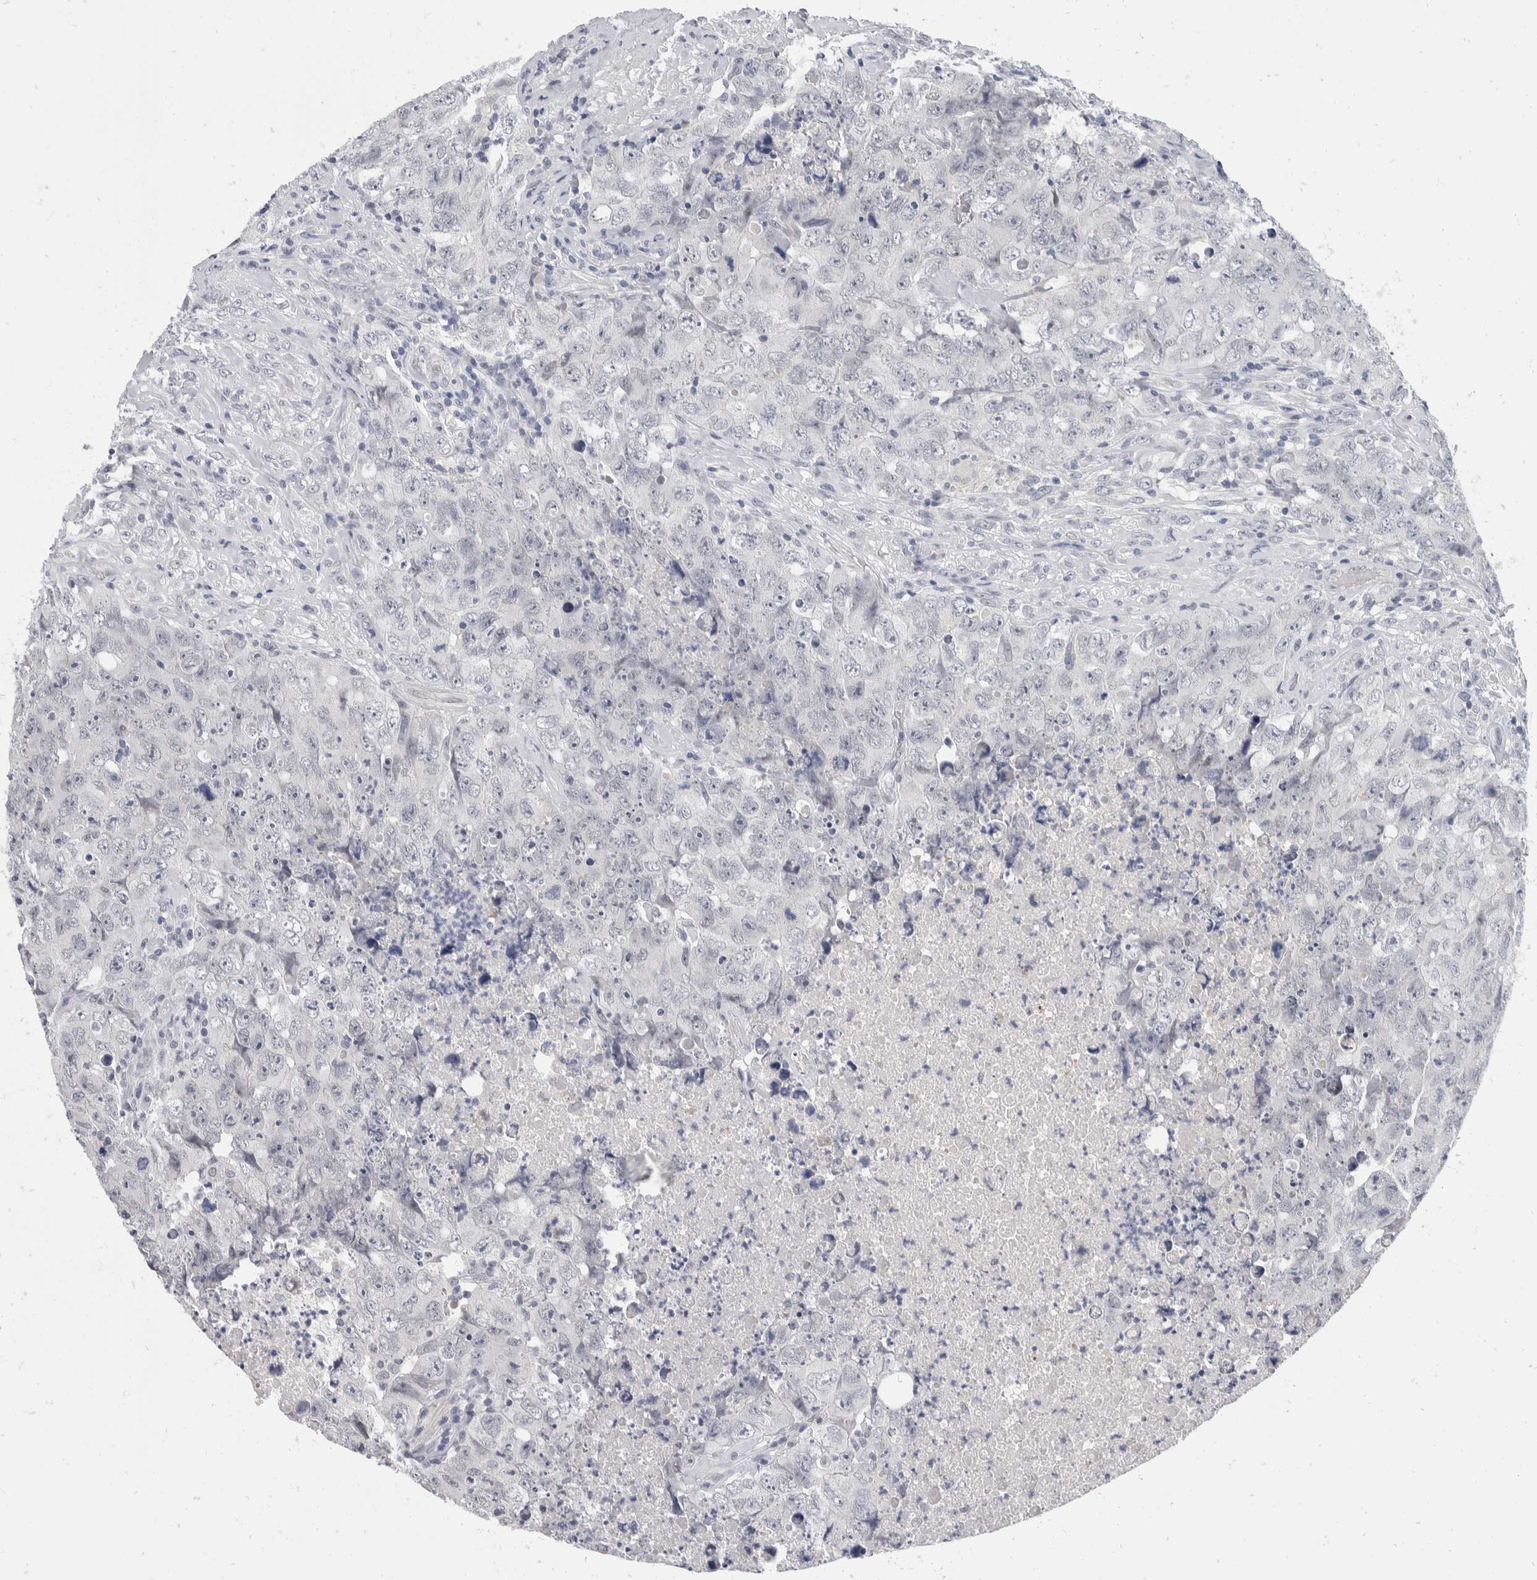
{"staining": {"intensity": "negative", "quantity": "none", "location": "none"}, "tissue": "testis cancer", "cell_type": "Tumor cells", "image_type": "cancer", "snomed": [{"axis": "morphology", "description": "Carcinoma, Embryonal, NOS"}, {"axis": "topography", "description": "Testis"}], "caption": "The immunohistochemistry (IHC) micrograph has no significant positivity in tumor cells of testis cancer tissue.", "gene": "CATSPERD", "patient": {"sex": "male", "age": 32}}